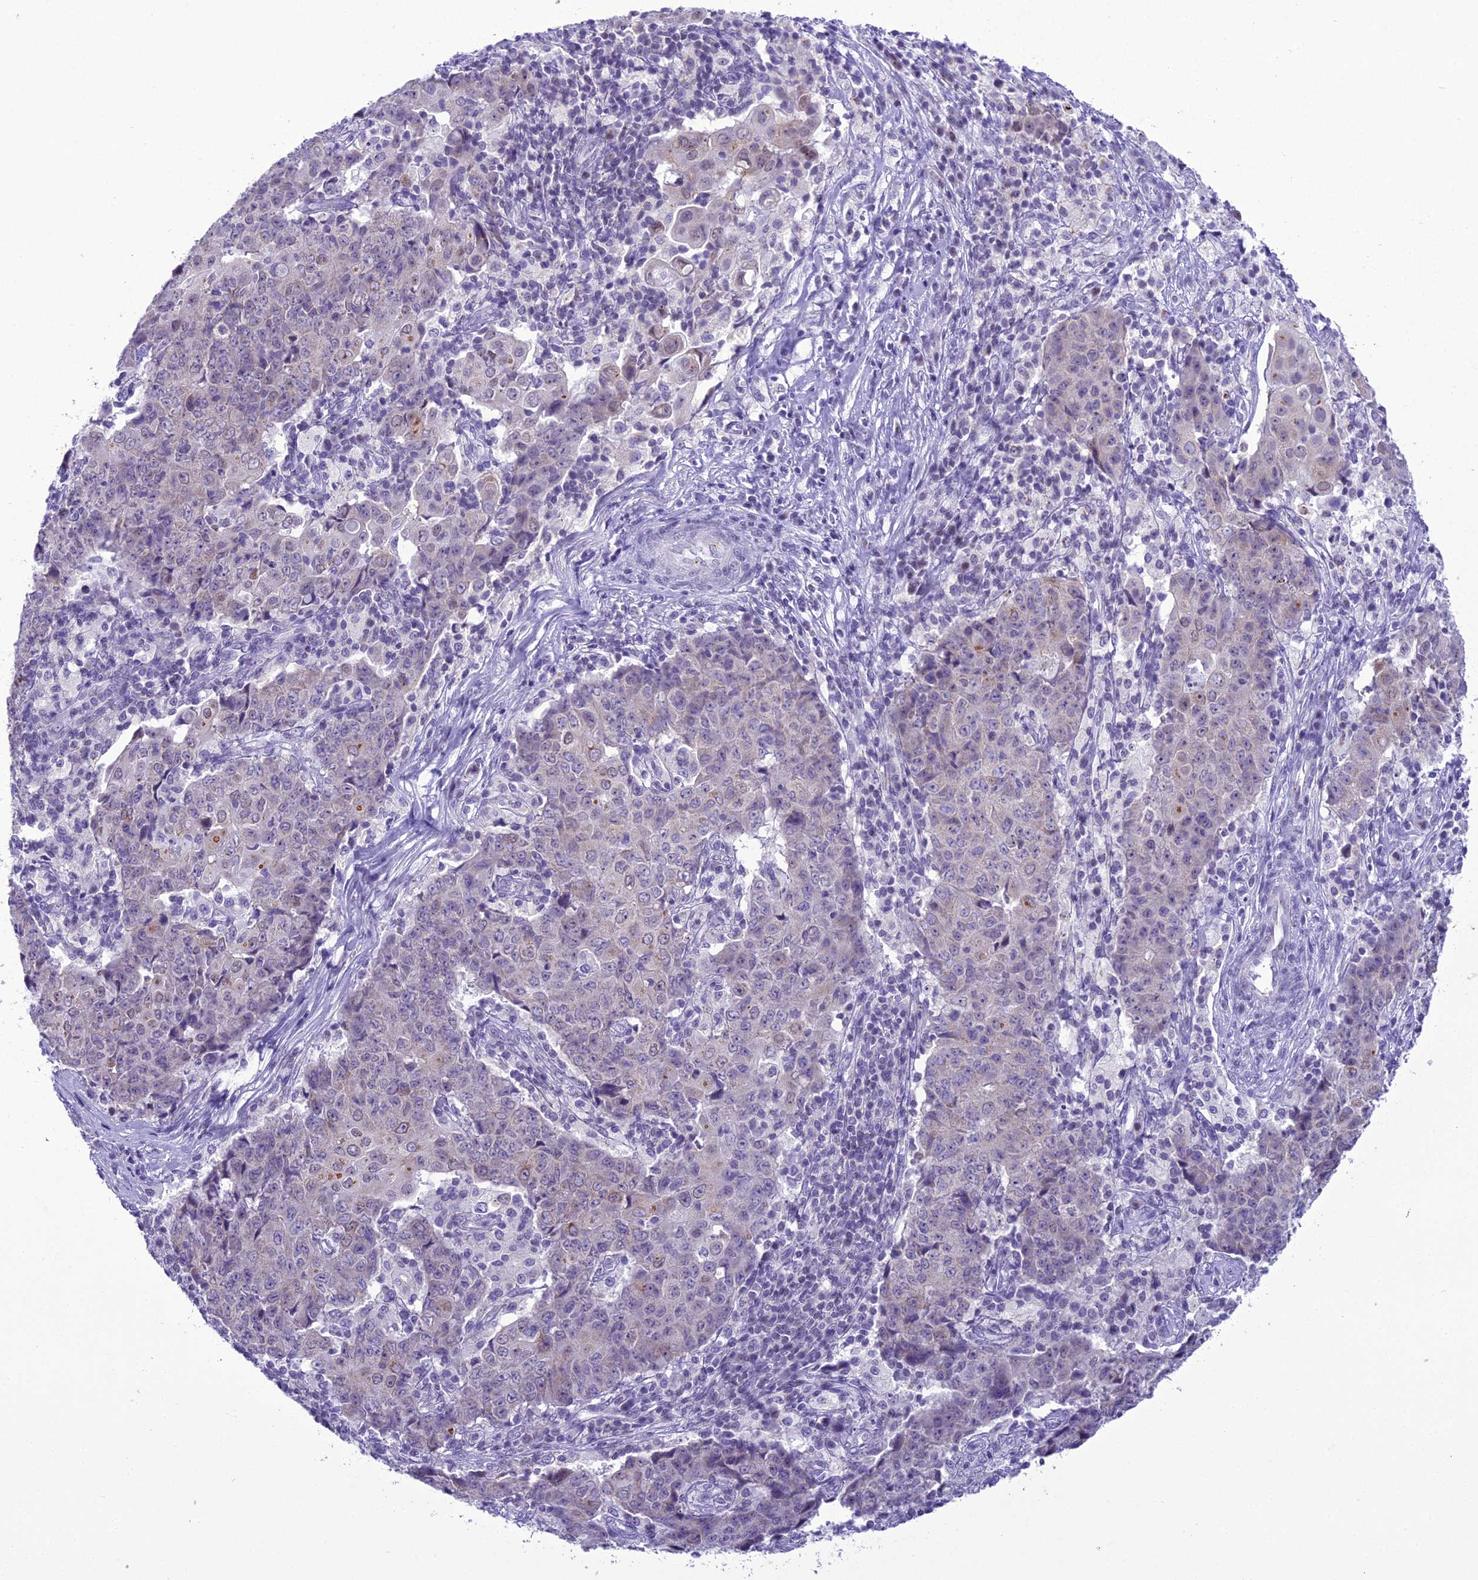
{"staining": {"intensity": "negative", "quantity": "none", "location": "none"}, "tissue": "ovarian cancer", "cell_type": "Tumor cells", "image_type": "cancer", "snomed": [{"axis": "morphology", "description": "Carcinoma, endometroid"}, {"axis": "topography", "description": "Ovary"}], "caption": "DAB (3,3'-diaminobenzidine) immunohistochemical staining of ovarian cancer (endometroid carcinoma) demonstrates no significant positivity in tumor cells. Nuclei are stained in blue.", "gene": "B9D2", "patient": {"sex": "female", "age": 42}}